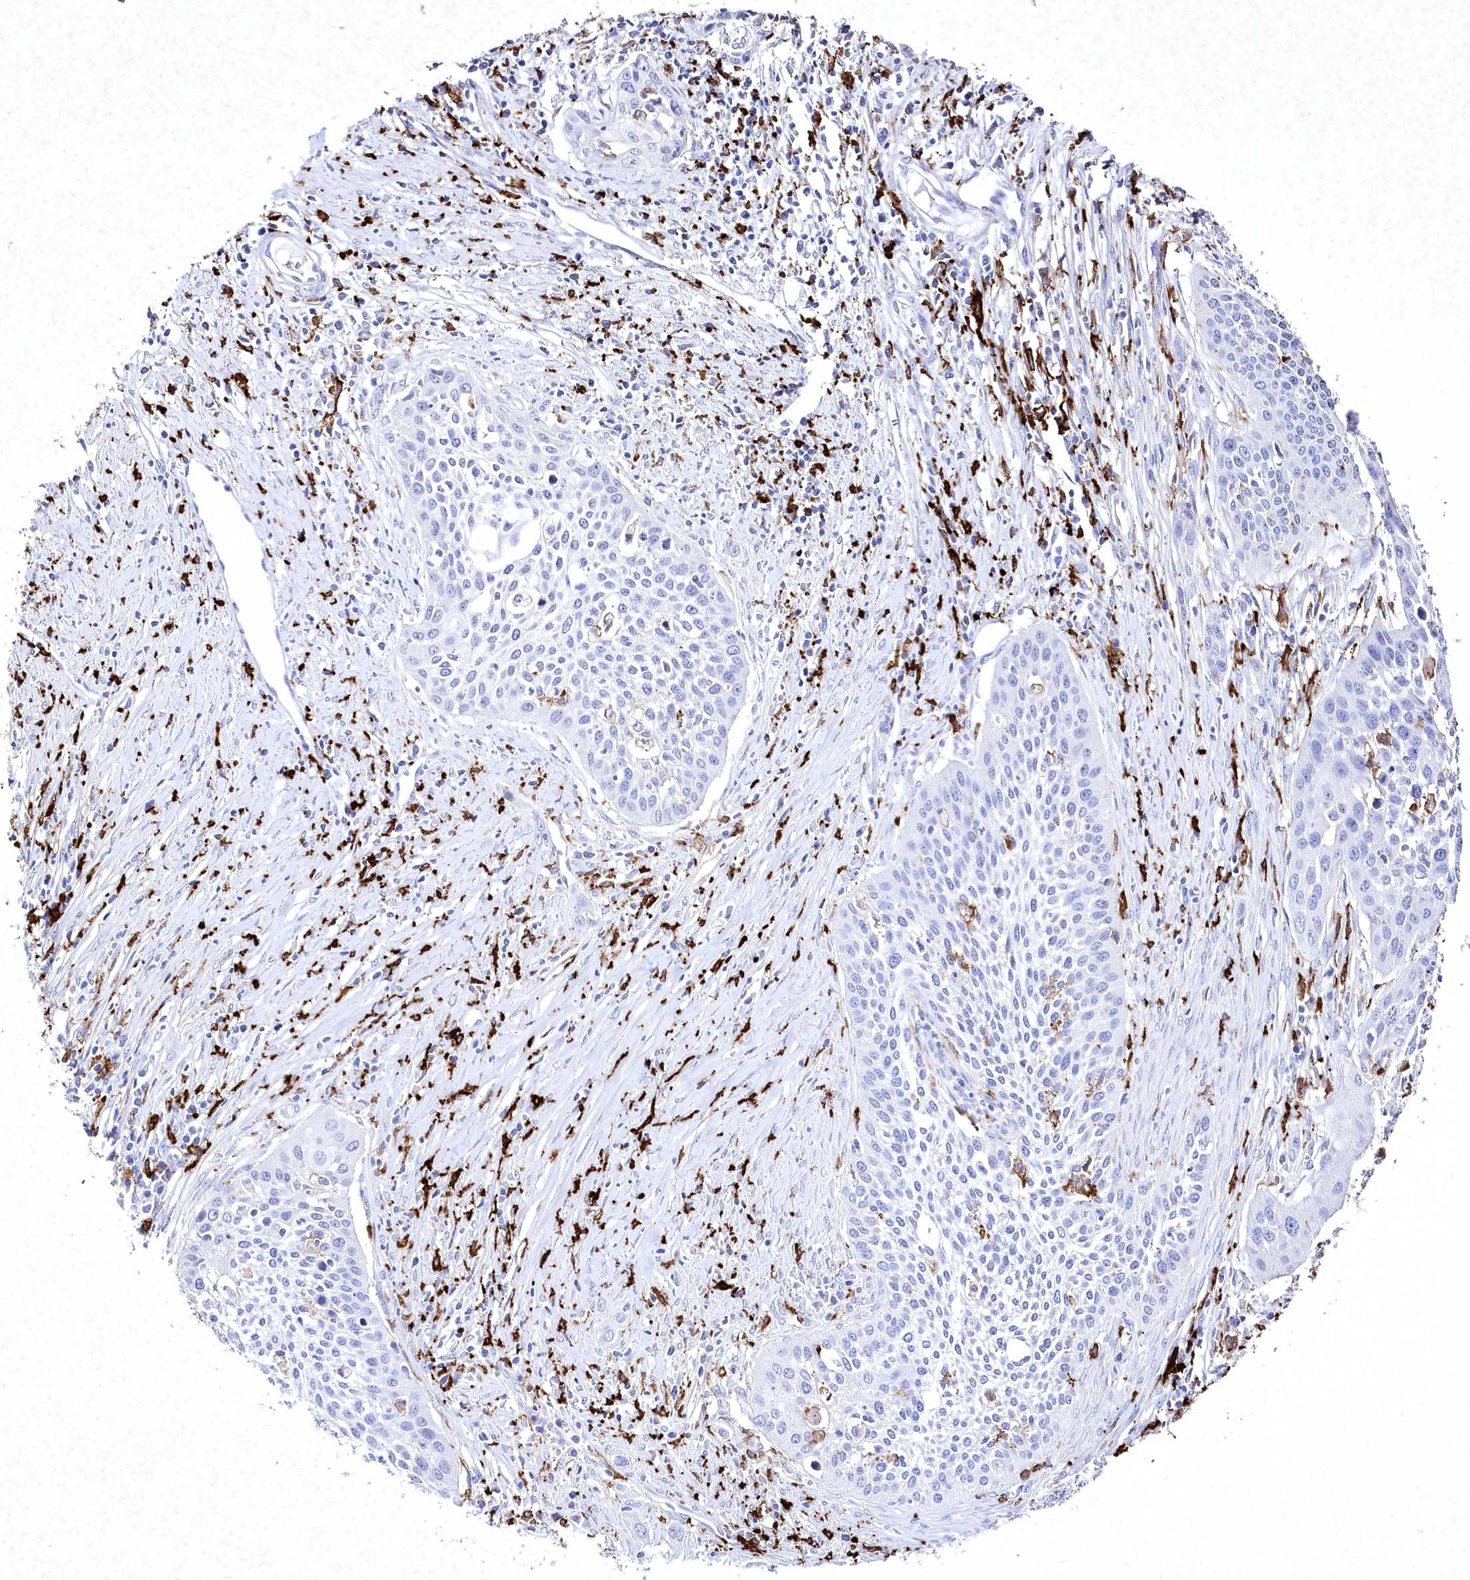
{"staining": {"intensity": "negative", "quantity": "none", "location": "none"}, "tissue": "cervical cancer", "cell_type": "Tumor cells", "image_type": "cancer", "snomed": [{"axis": "morphology", "description": "Squamous cell carcinoma, NOS"}, {"axis": "topography", "description": "Cervix"}], "caption": "There is no significant positivity in tumor cells of cervical cancer (squamous cell carcinoma).", "gene": "CLEC4M", "patient": {"sex": "female", "age": 34}}